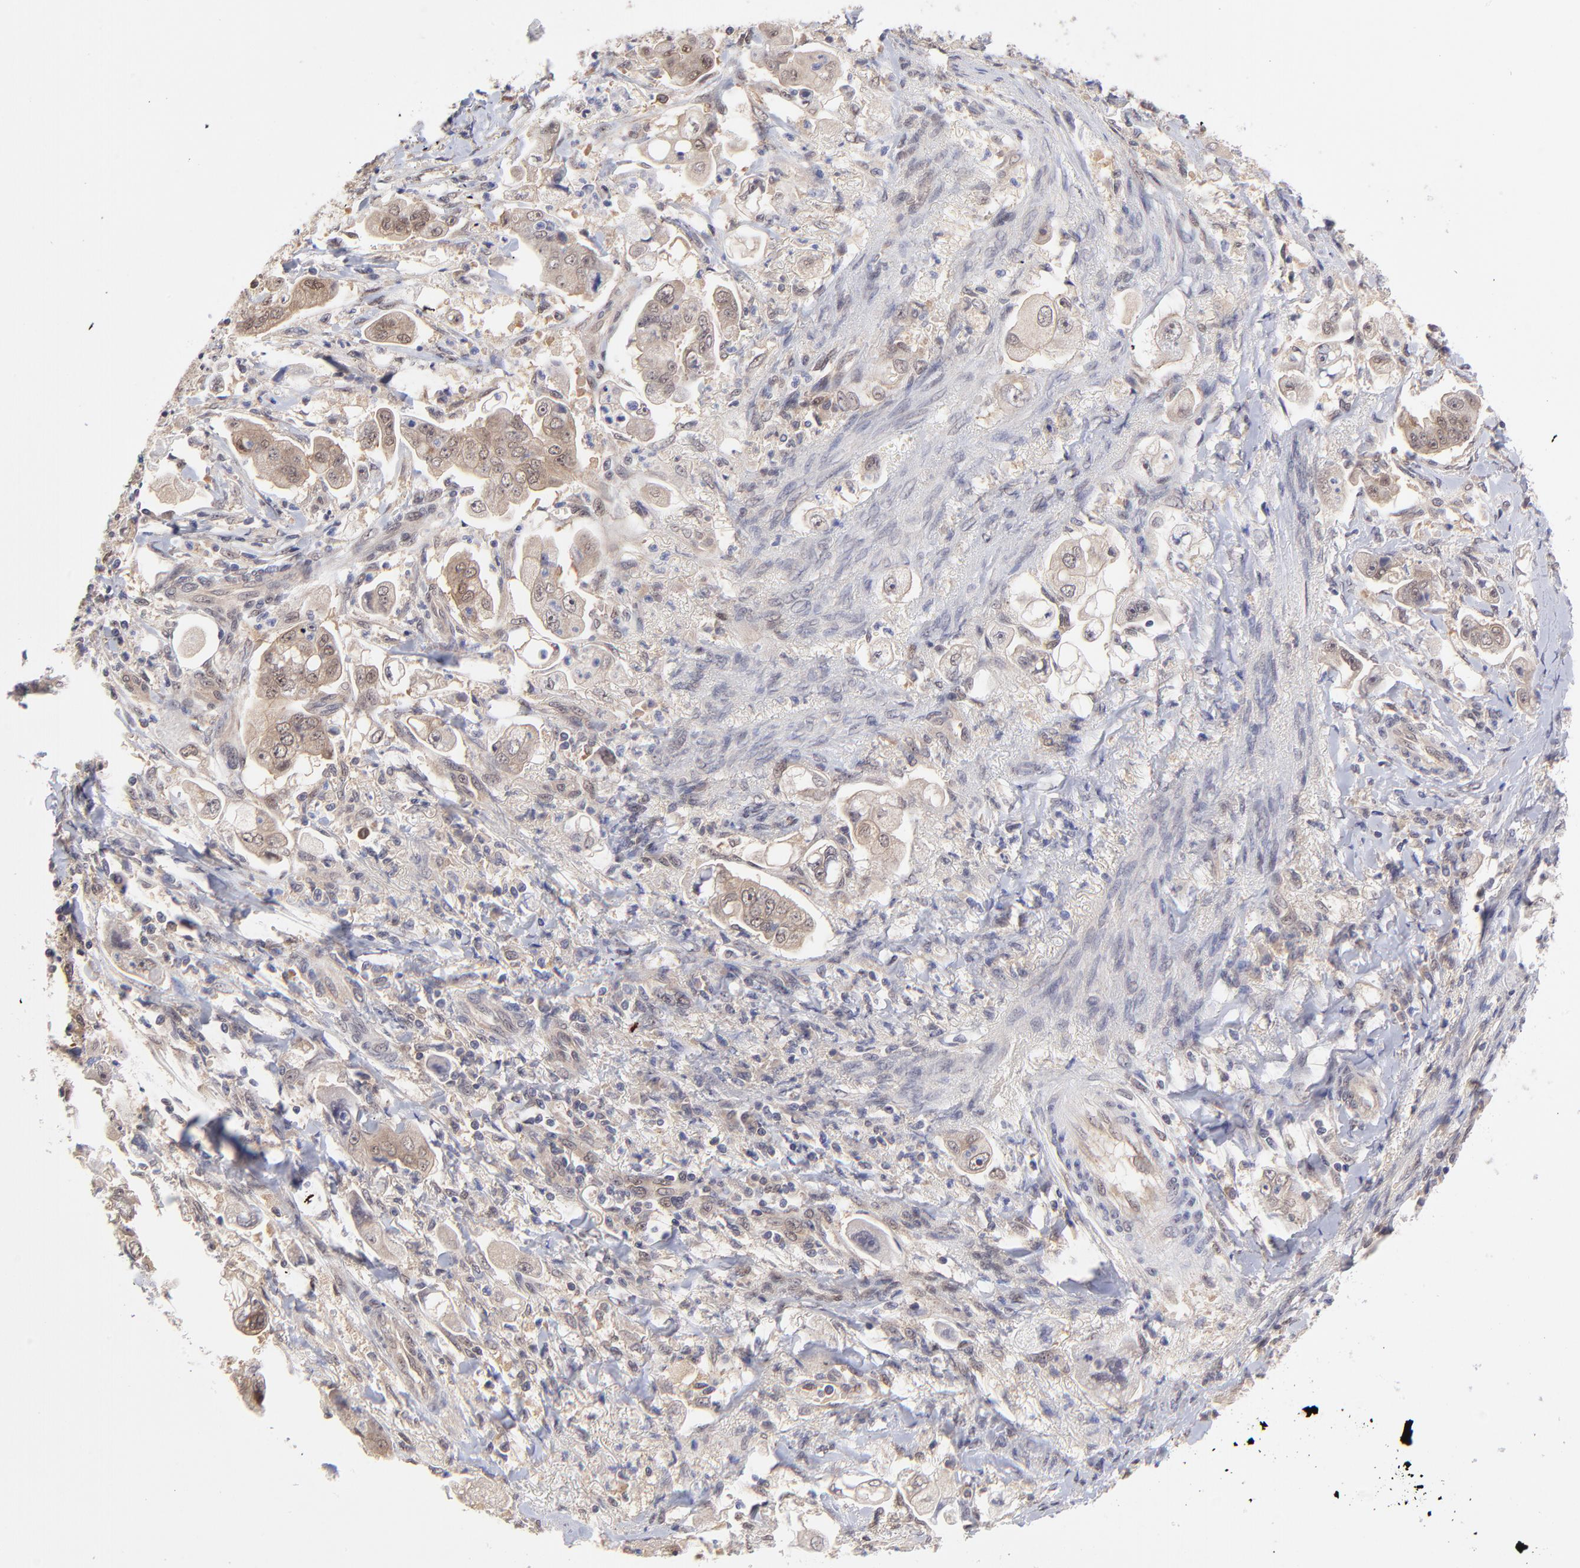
{"staining": {"intensity": "weak", "quantity": ">75%", "location": "cytoplasmic/membranous"}, "tissue": "stomach cancer", "cell_type": "Tumor cells", "image_type": "cancer", "snomed": [{"axis": "morphology", "description": "Adenocarcinoma, NOS"}, {"axis": "topography", "description": "Stomach"}], "caption": "IHC image of stomach cancer (adenocarcinoma) stained for a protein (brown), which displays low levels of weak cytoplasmic/membranous staining in approximately >75% of tumor cells.", "gene": "UBE2E3", "patient": {"sex": "male", "age": 62}}